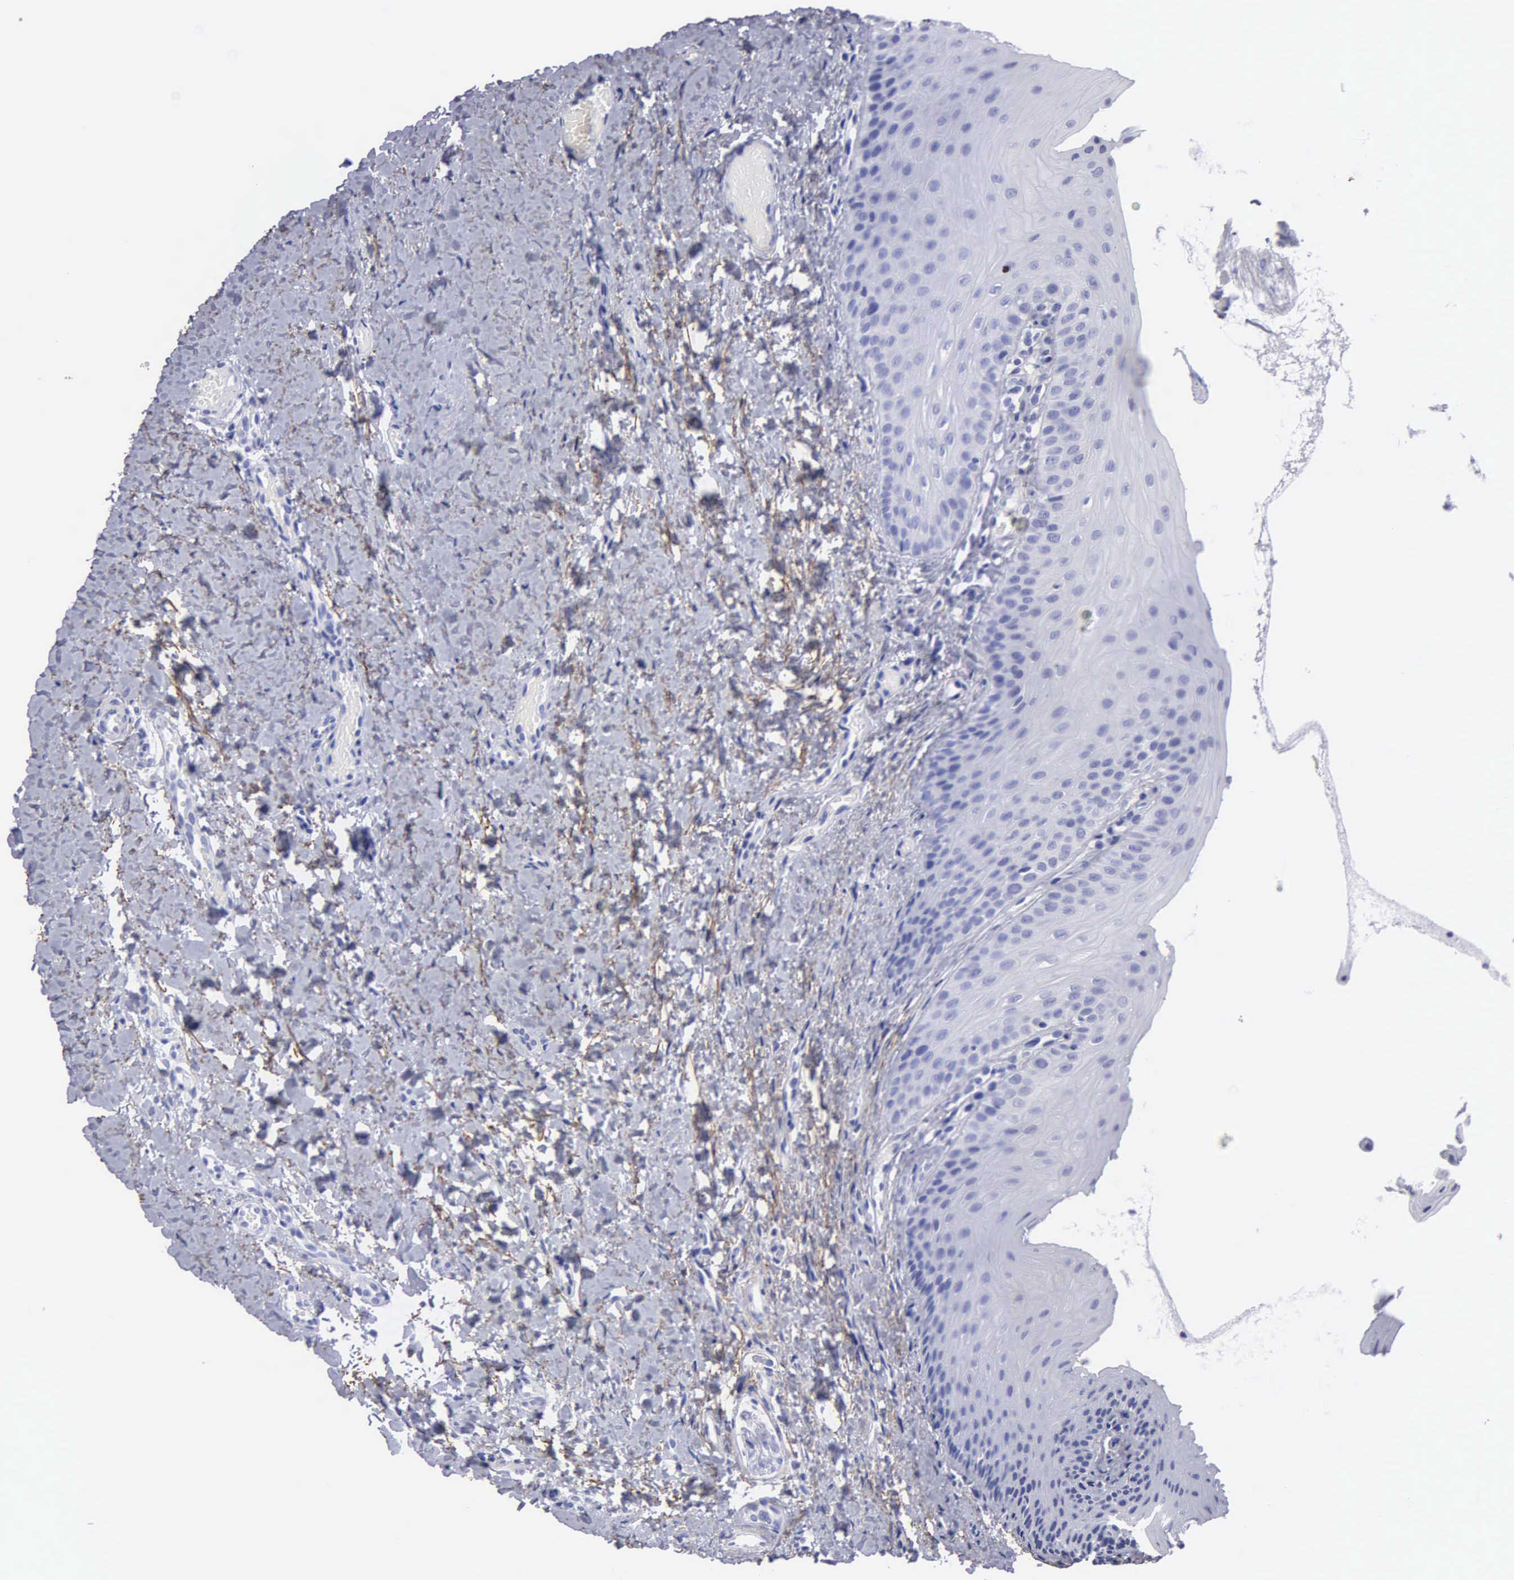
{"staining": {"intensity": "negative", "quantity": "none", "location": "none"}, "tissue": "oral mucosa", "cell_type": "Squamous epithelial cells", "image_type": "normal", "snomed": [{"axis": "morphology", "description": "Normal tissue, NOS"}, {"axis": "topography", "description": "Oral tissue"}], "caption": "Squamous epithelial cells show no significant protein staining in benign oral mucosa. (DAB (3,3'-diaminobenzidine) immunohistochemistry with hematoxylin counter stain).", "gene": "FBLN5", "patient": {"sex": "female", "age": 23}}